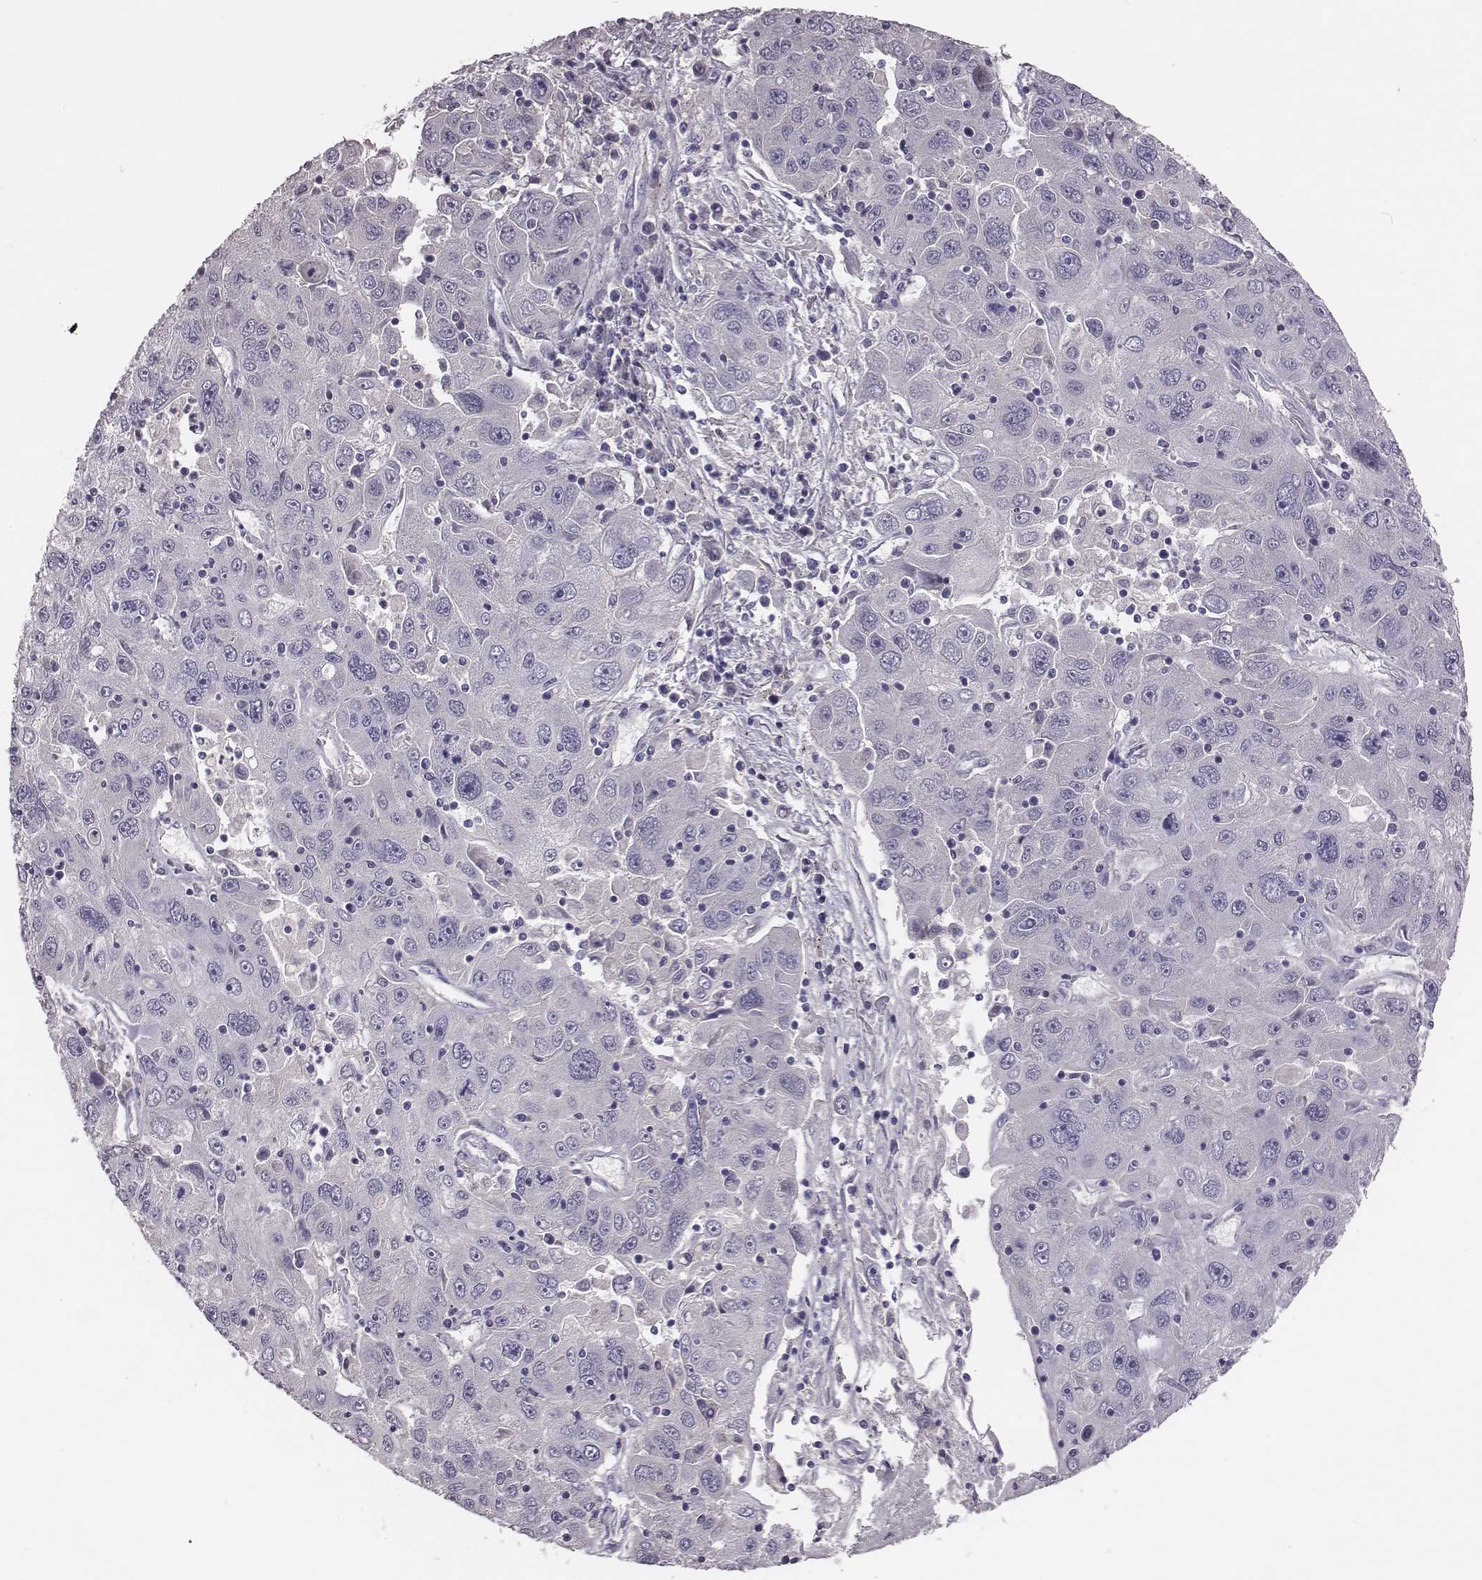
{"staining": {"intensity": "negative", "quantity": "none", "location": "none"}, "tissue": "stomach cancer", "cell_type": "Tumor cells", "image_type": "cancer", "snomed": [{"axis": "morphology", "description": "Adenocarcinoma, NOS"}, {"axis": "topography", "description": "Stomach"}], "caption": "Adenocarcinoma (stomach) stained for a protein using IHC demonstrates no positivity tumor cells.", "gene": "EN1", "patient": {"sex": "male", "age": 56}}